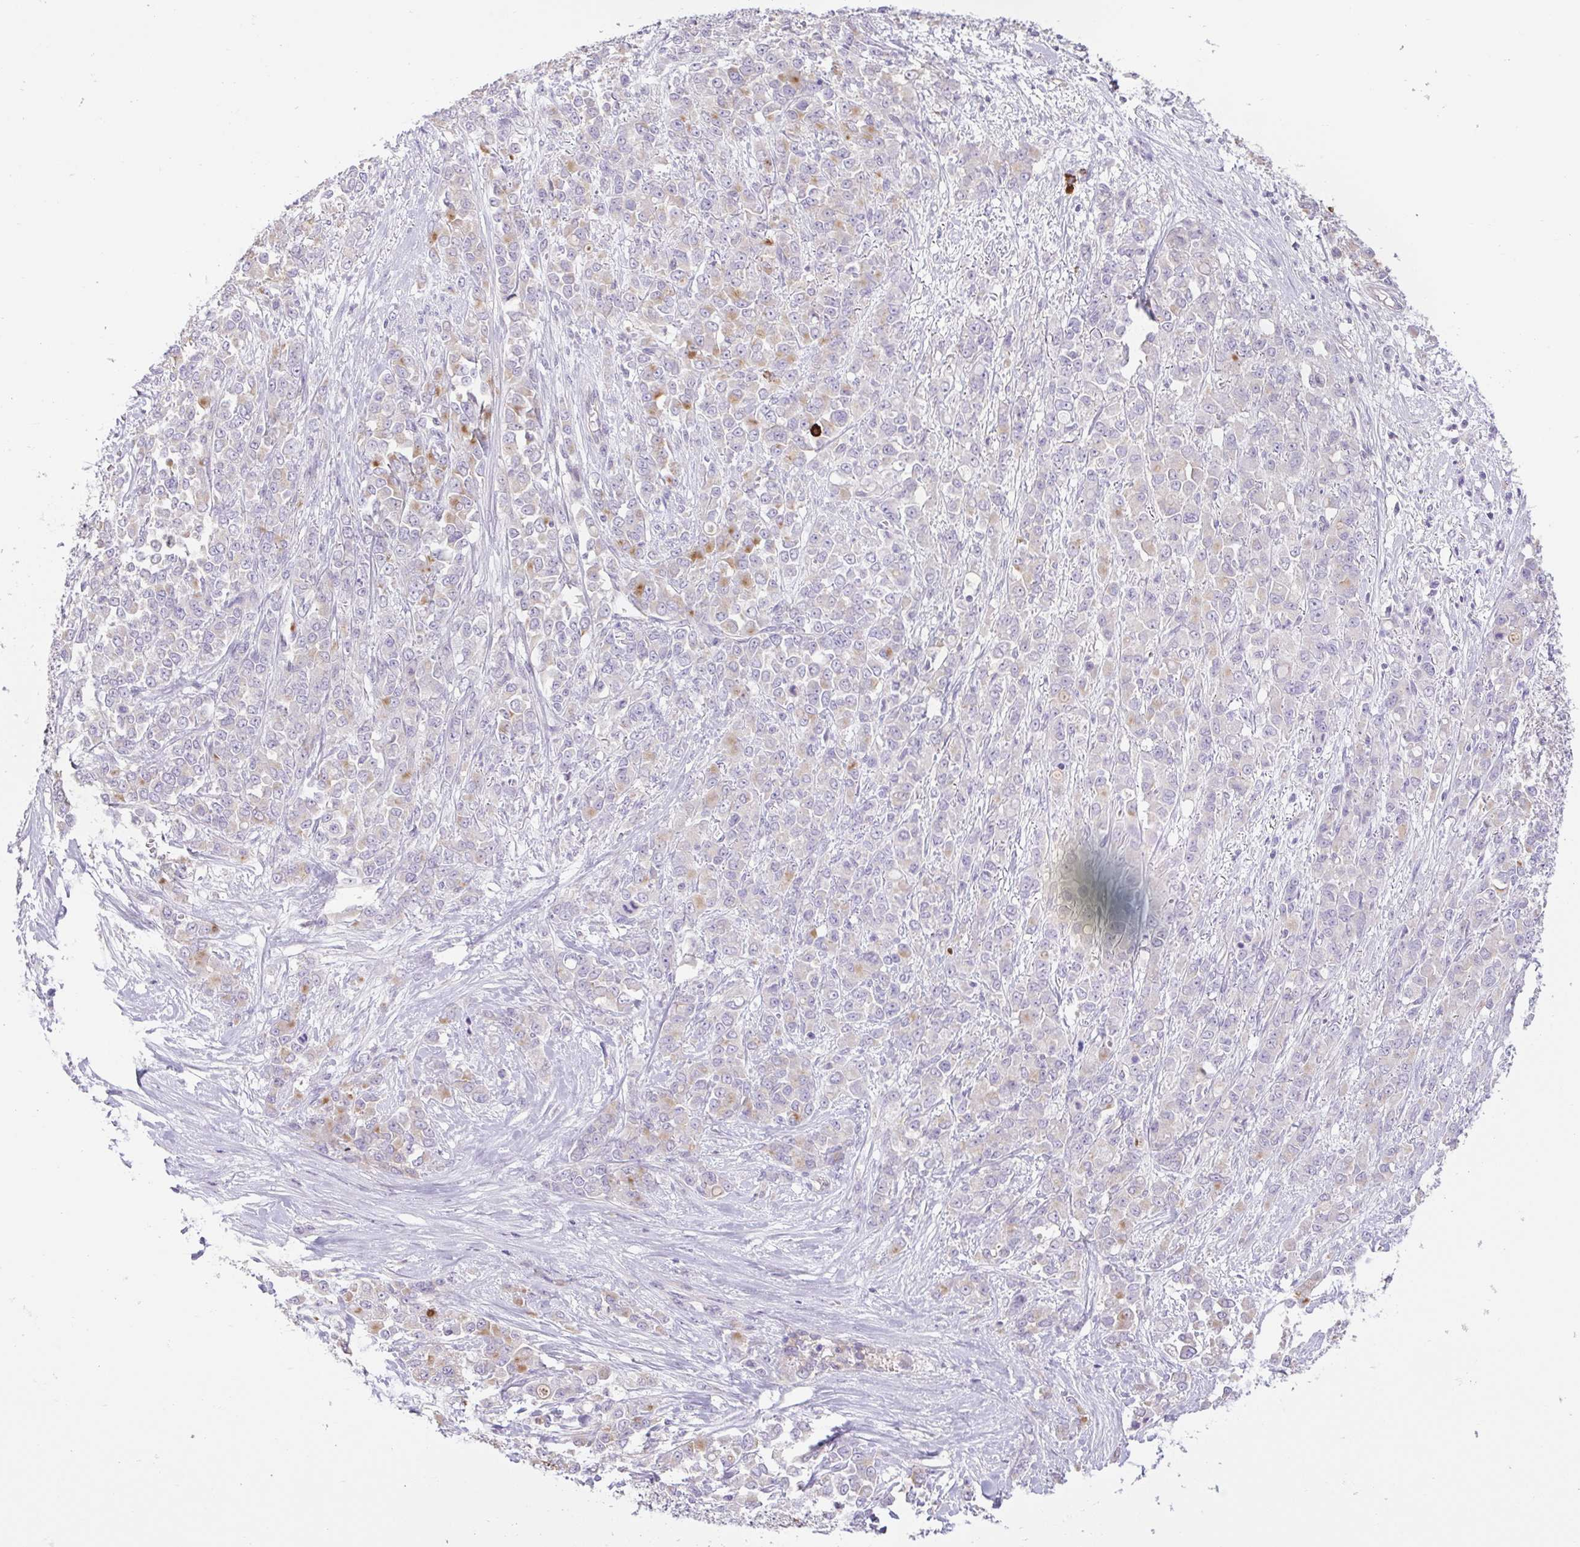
{"staining": {"intensity": "weak", "quantity": "<25%", "location": "cytoplasmic/membranous"}, "tissue": "stomach cancer", "cell_type": "Tumor cells", "image_type": "cancer", "snomed": [{"axis": "morphology", "description": "Adenocarcinoma, NOS"}, {"axis": "topography", "description": "Stomach"}], "caption": "Immunohistochemical staining of adenocarcinoma (stomach) displays no significant positivity in tumor cells. The staining is performed using DAB brown chromogen with nuclei counter-stained in using hematoxylin.", "gene": "FAM177B", "patient": {"sex": "female", "age": 76}}